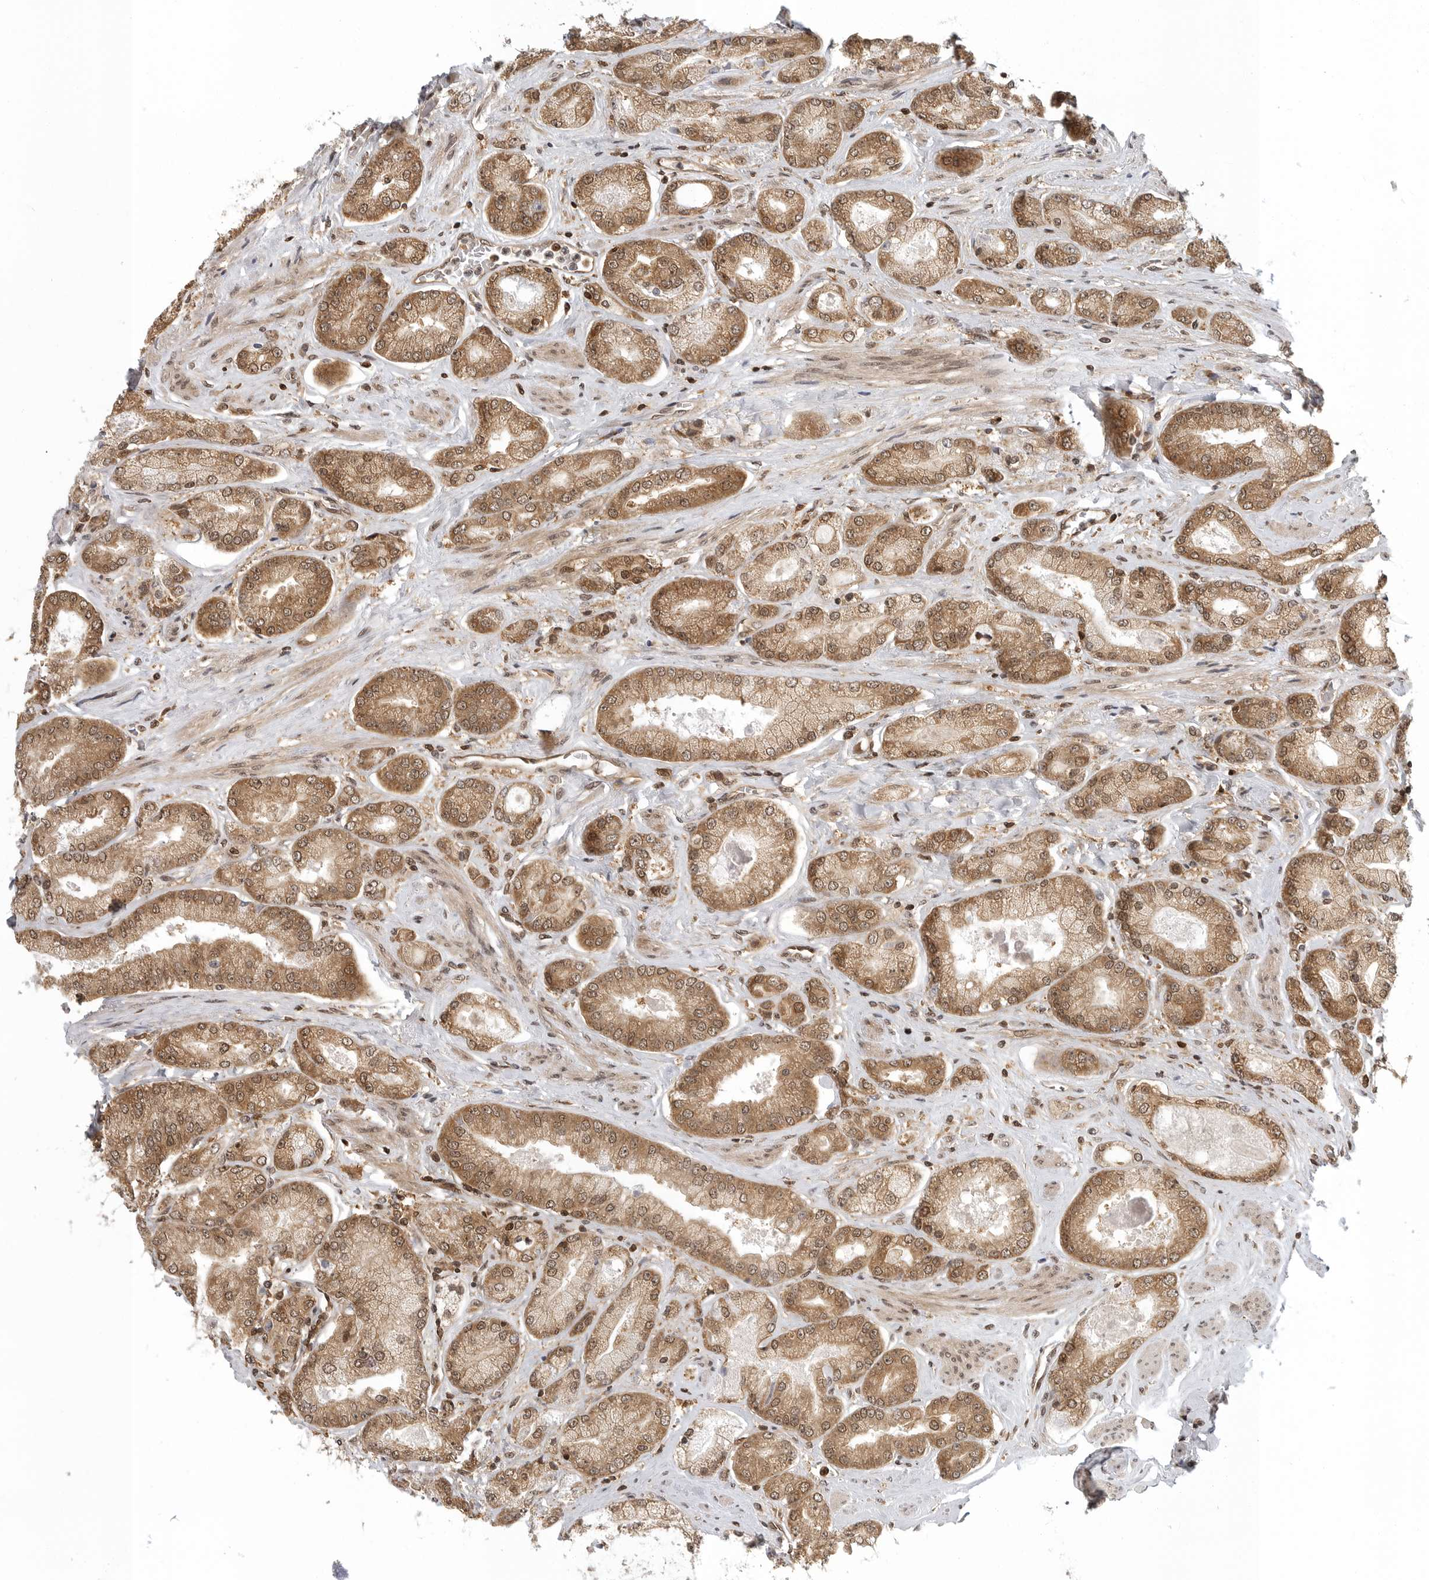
{"staining": {"intensity": "moderate", "quantity": ">75%", "location": "cytoplasmic/membranous,nuclear"}, "tissue": "prostate cancer", "cell_type": "Tumor cells", "image_type": "cancer", "snomed": [{"axis": "morphology", "description": "Adenocarcinoma, High grade"}, {"axis": "topography", "description": "Prostate"}], "caption": "This photomicrograph shows immunohistochemistry (IHC) staining of prostate high-grade adenocarcinoma, with medium moderate cytoplasmic/membranous and nuclear staining in approximately >75% of tumor cells.", "gene": "SZRD1", "patient": {"sex": "male", "age": 58}}